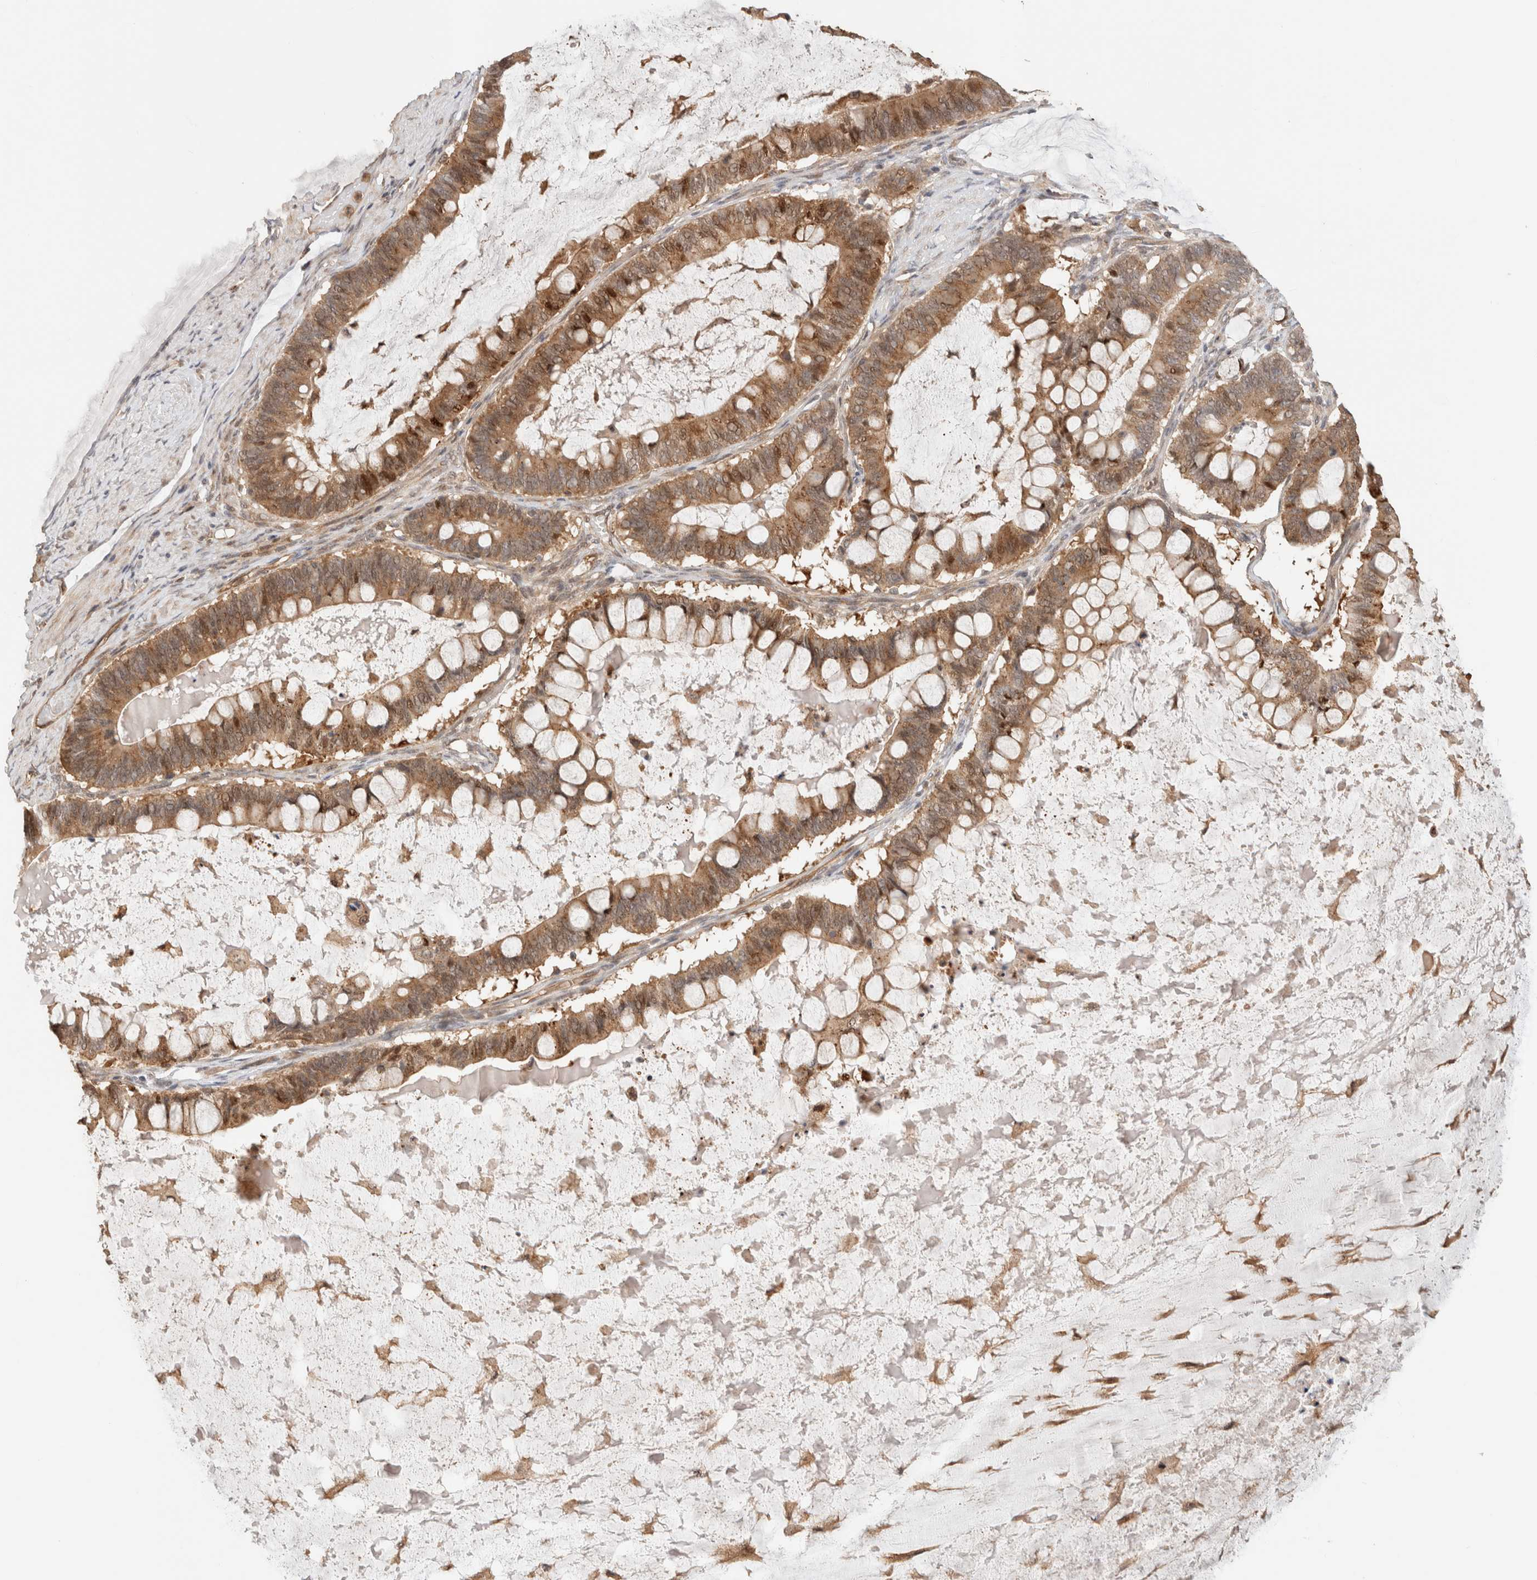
{"staining": {"intensity": "moderate", "quantity": ">75%", "location": "cytoplasmic/membranous"}, "tissue": "ovarian cancer", "cell_type": "Tumor cells", "image_type": "cancer", "snomed": [{"axis": "morphology", "description": "Cystadenocarcinoma, mucinous, NOS"}, {"axis": "topography", "description": "Ovary"}], "caption": "Immunohistochemistry (IHC) (DAB) staining of human ovarian cancer (mucinous cystadenocarcinoma) displays moderate cytoplasmic/membranous protein expression in about >75% of tumor cells.", "gene": "OTUD6B", "patient": {"sex": "female", "age": 61}}